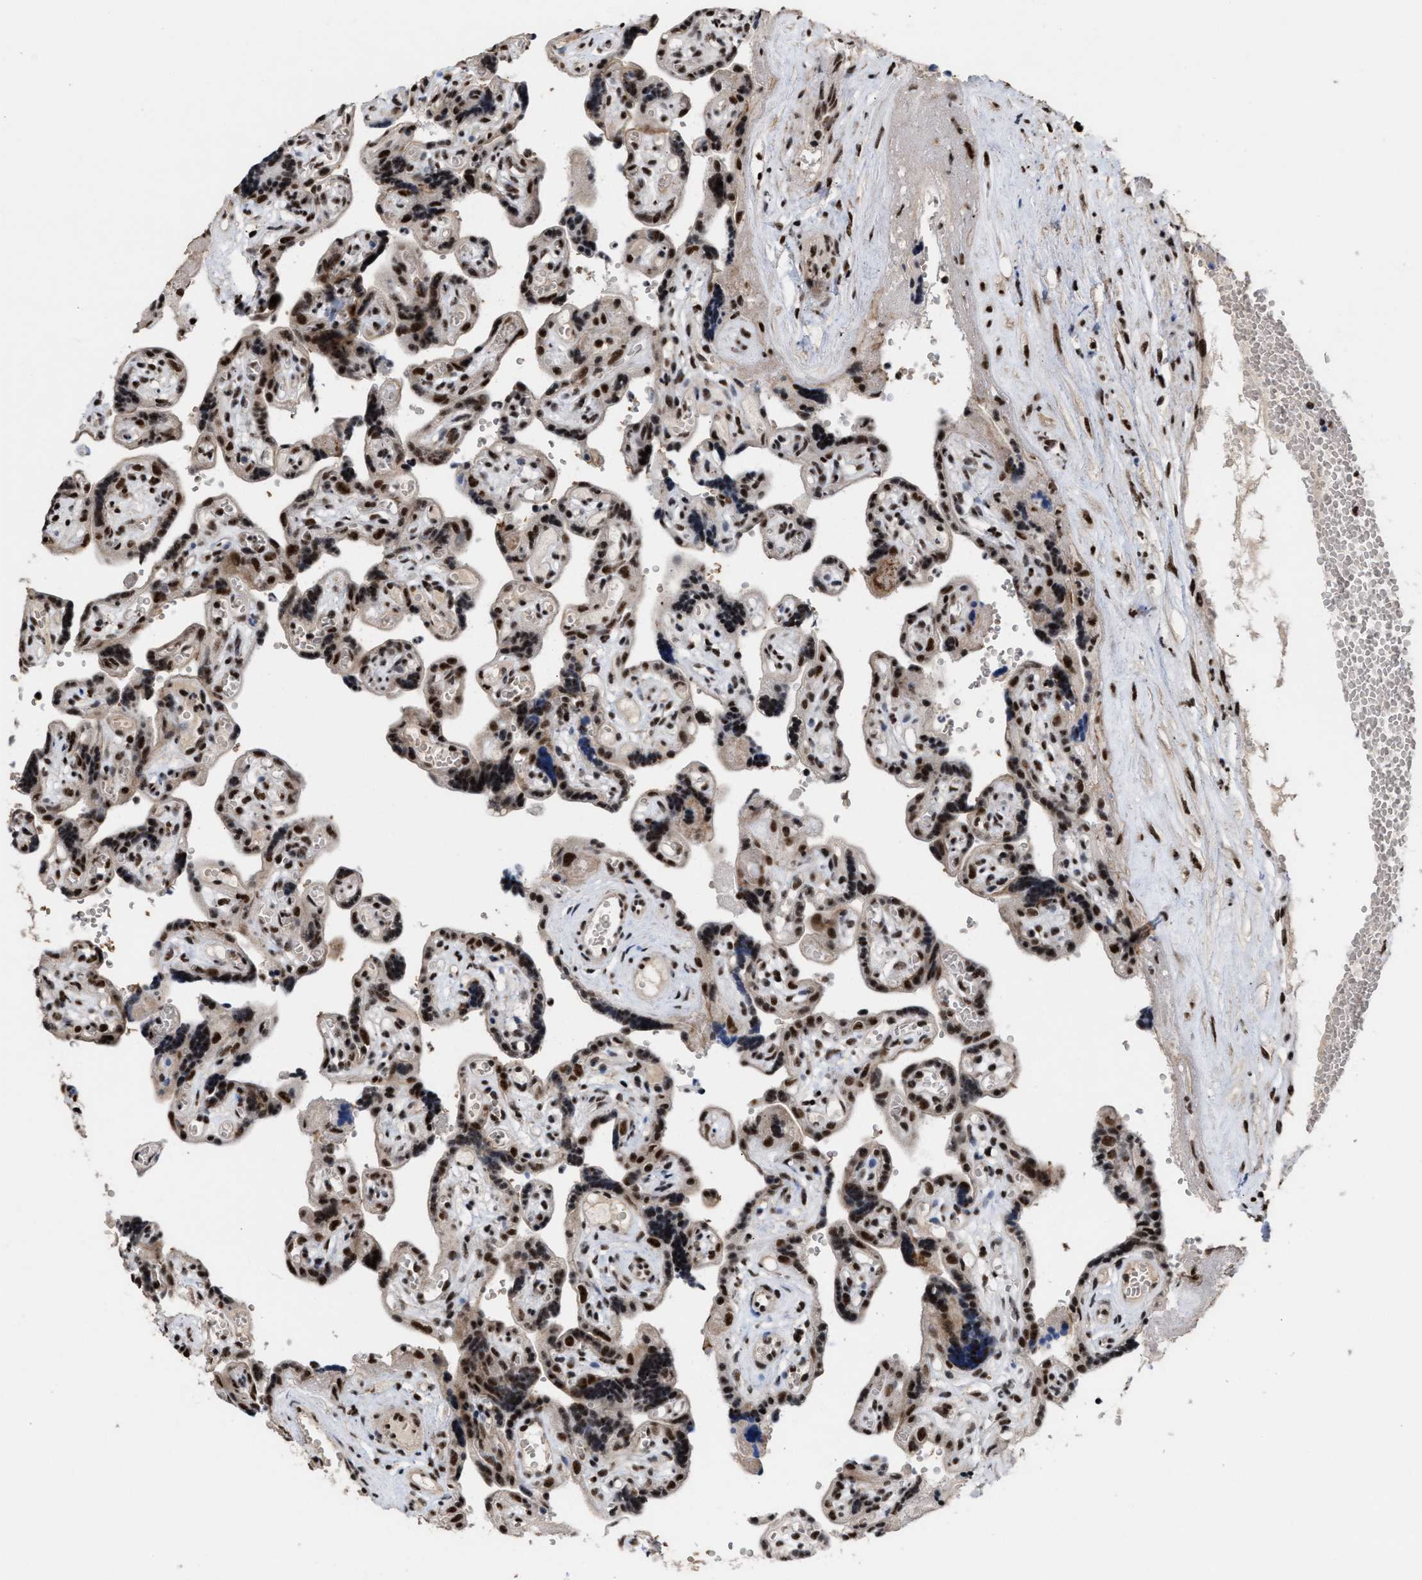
{"staining": {"intensity": "strong", "quantity": ">75%", "location": "nuclear"}, "tissue": "placenta", "cell_type": "Decidual cells", "image_type": "normal", "snomed": [{"axis": "morphology", "description": "Normal tissue, NOS"}, {"axis": "topography", "description": "Placenta"}], "caption": "Placenta was stained to show a protein in brown. There is high levels of strong nuclear staining in approximately >75% of decidual cells. The staining was performed using DAB (3,3'-diaminobenzidine), with brown indicating positive protein expression. Nuclei are stained blue with hematoxylin.", "gene": "EIF4A3", "patient": {"sex": "female", "age": 30}}